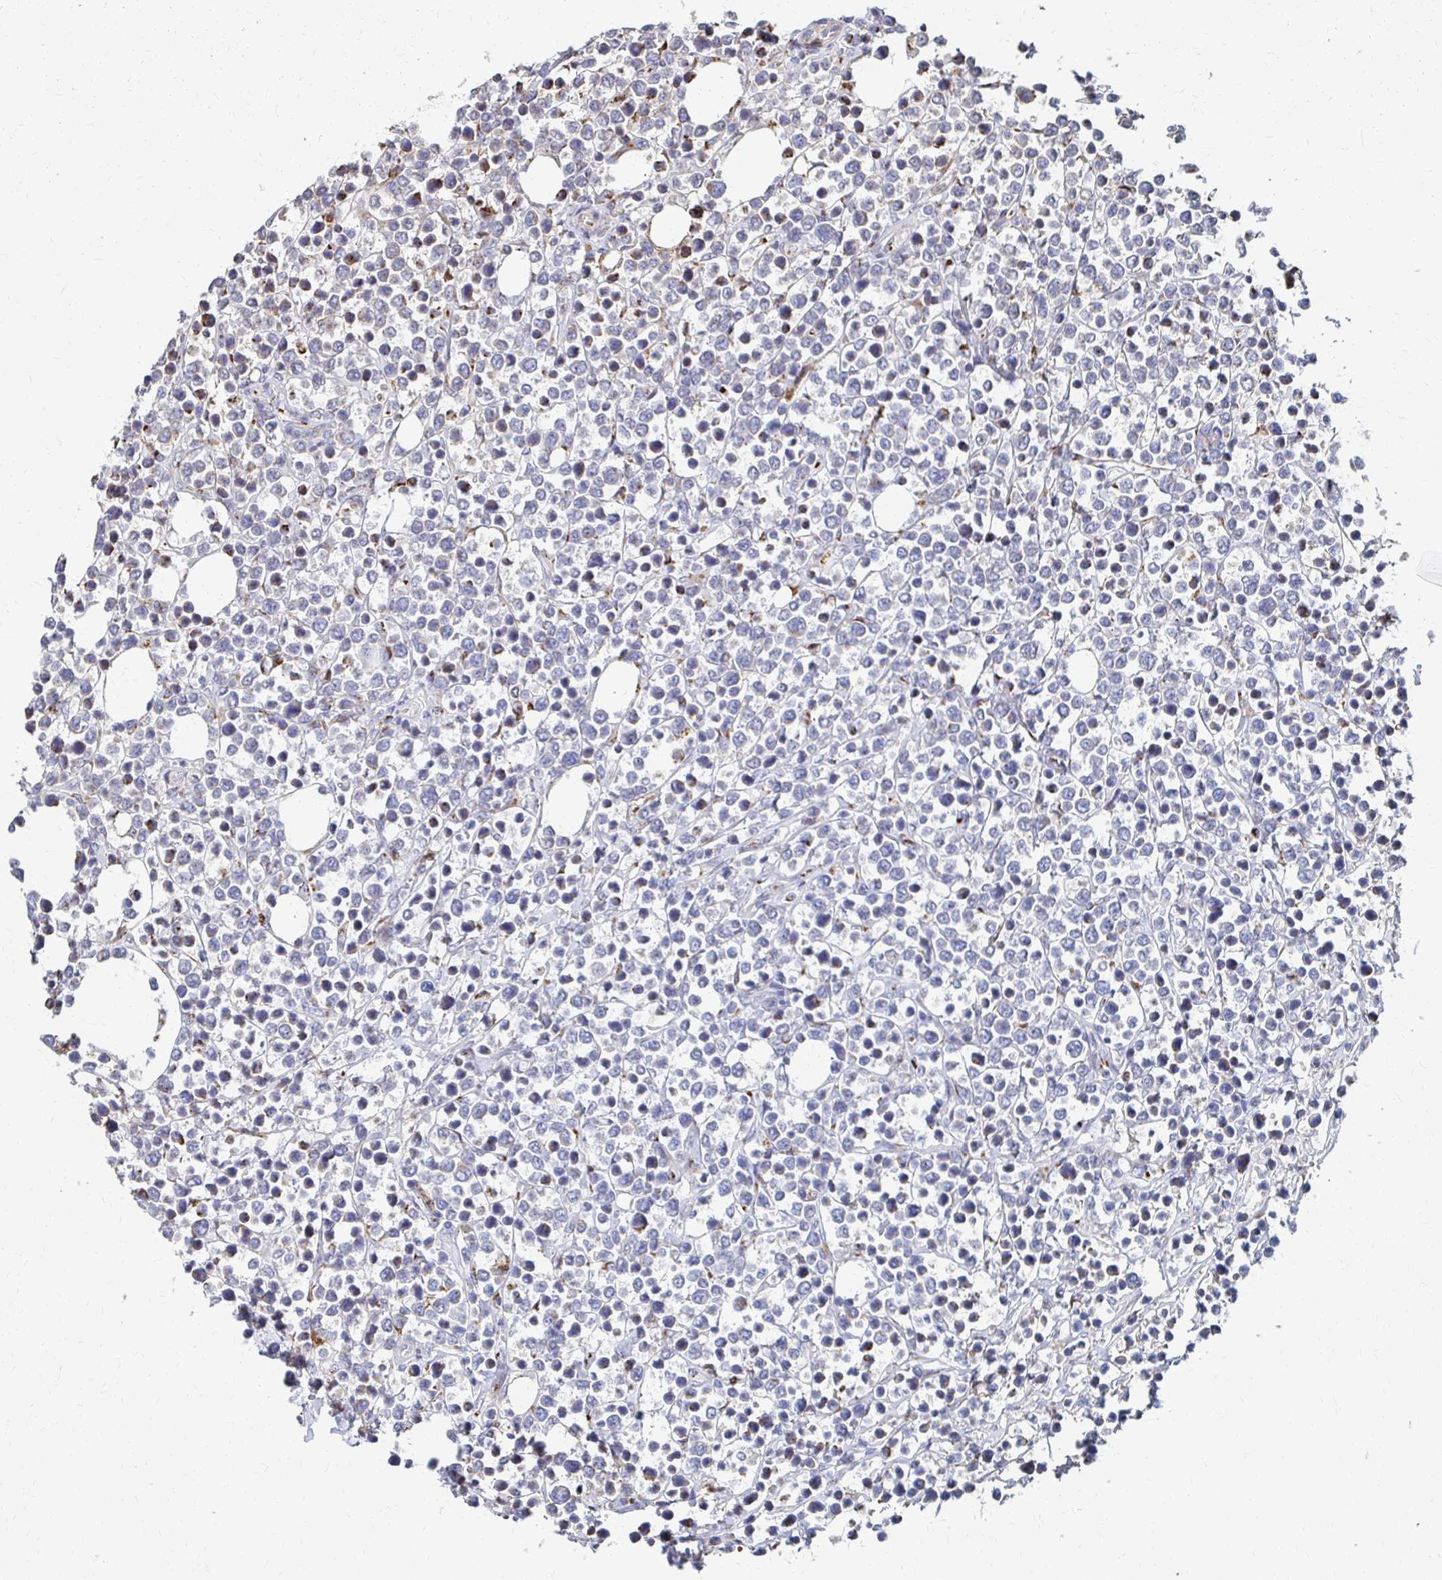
{"staining": {"intensity": "negative", "quantity": "none", "location": "none"}, "tissue": "lymphoma", "cell_type": "Tumor cells", "image_type": "cancer", "snomed": [{"axis": "morphology", "description": "Malignant lymphoma, non-Hodgkin's type, Low grade"}, {"axis": "topography", "description": "Lymph node"}], "caption": "There is no significant staining in tumor cells of lymphoma.", "gene": "MAN1A1", "patient": {"sex": "male", "age": 60}}